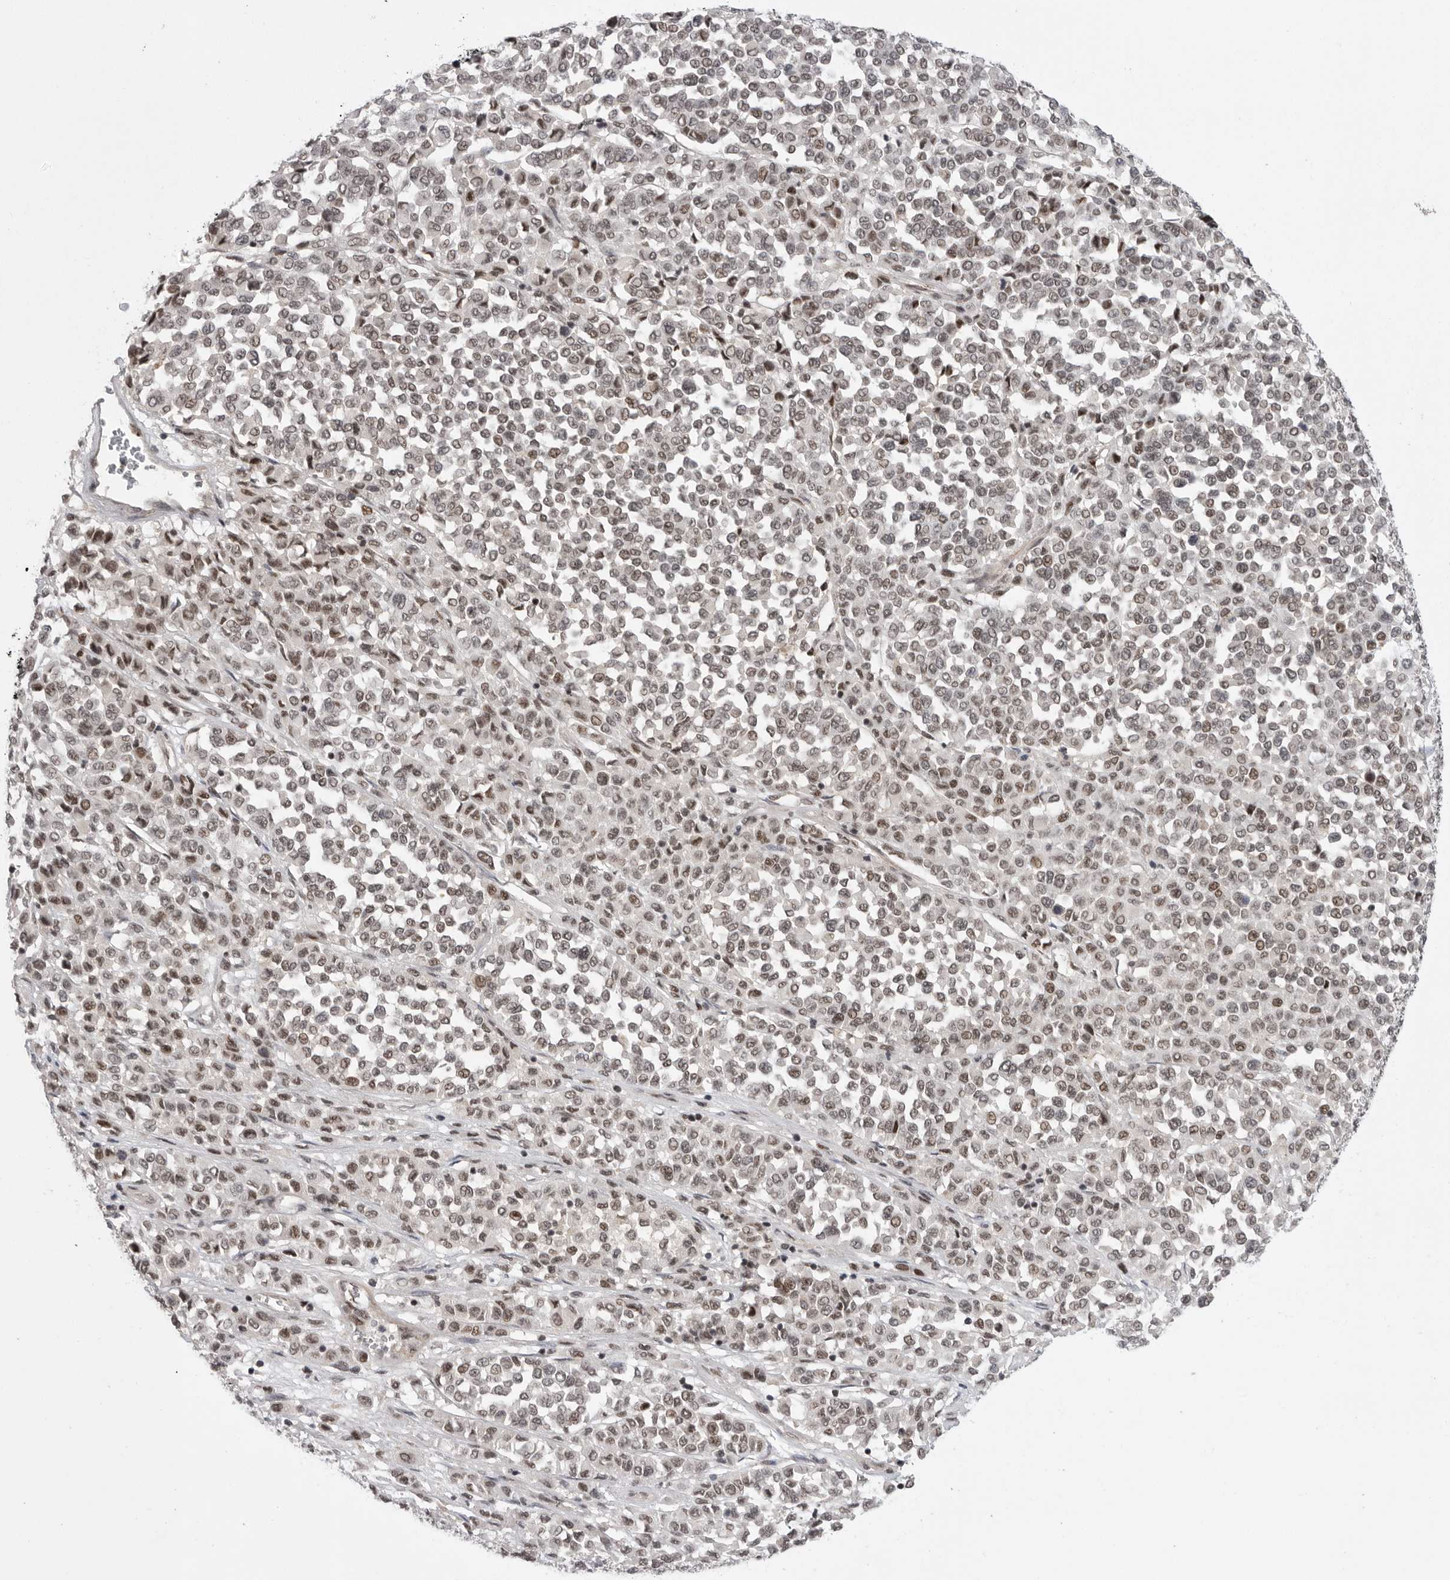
{"staining": {"intensity": "weak", "quantity": ">75%", "location": "nuclear"}, "tissue": "melanoma", "cell_type": "Tumor cells", "image_type": "cancer", "snomed": [{"axis": "morphology", "description": "Malignant melanoma, Metastatic site"}, {"axis": "topography", "description": "Pancreas"}], "caption": "Melanoma tissue reveals weak nuclear staining in approximately >75% of tumor cells The protein of interest is stained brown, and the nuclei are stained in blue (DAB IHC with brightfield microscopy, high magnification).", "gene": "POU5F1", "patient": {"sex": "female", "age": 30}}